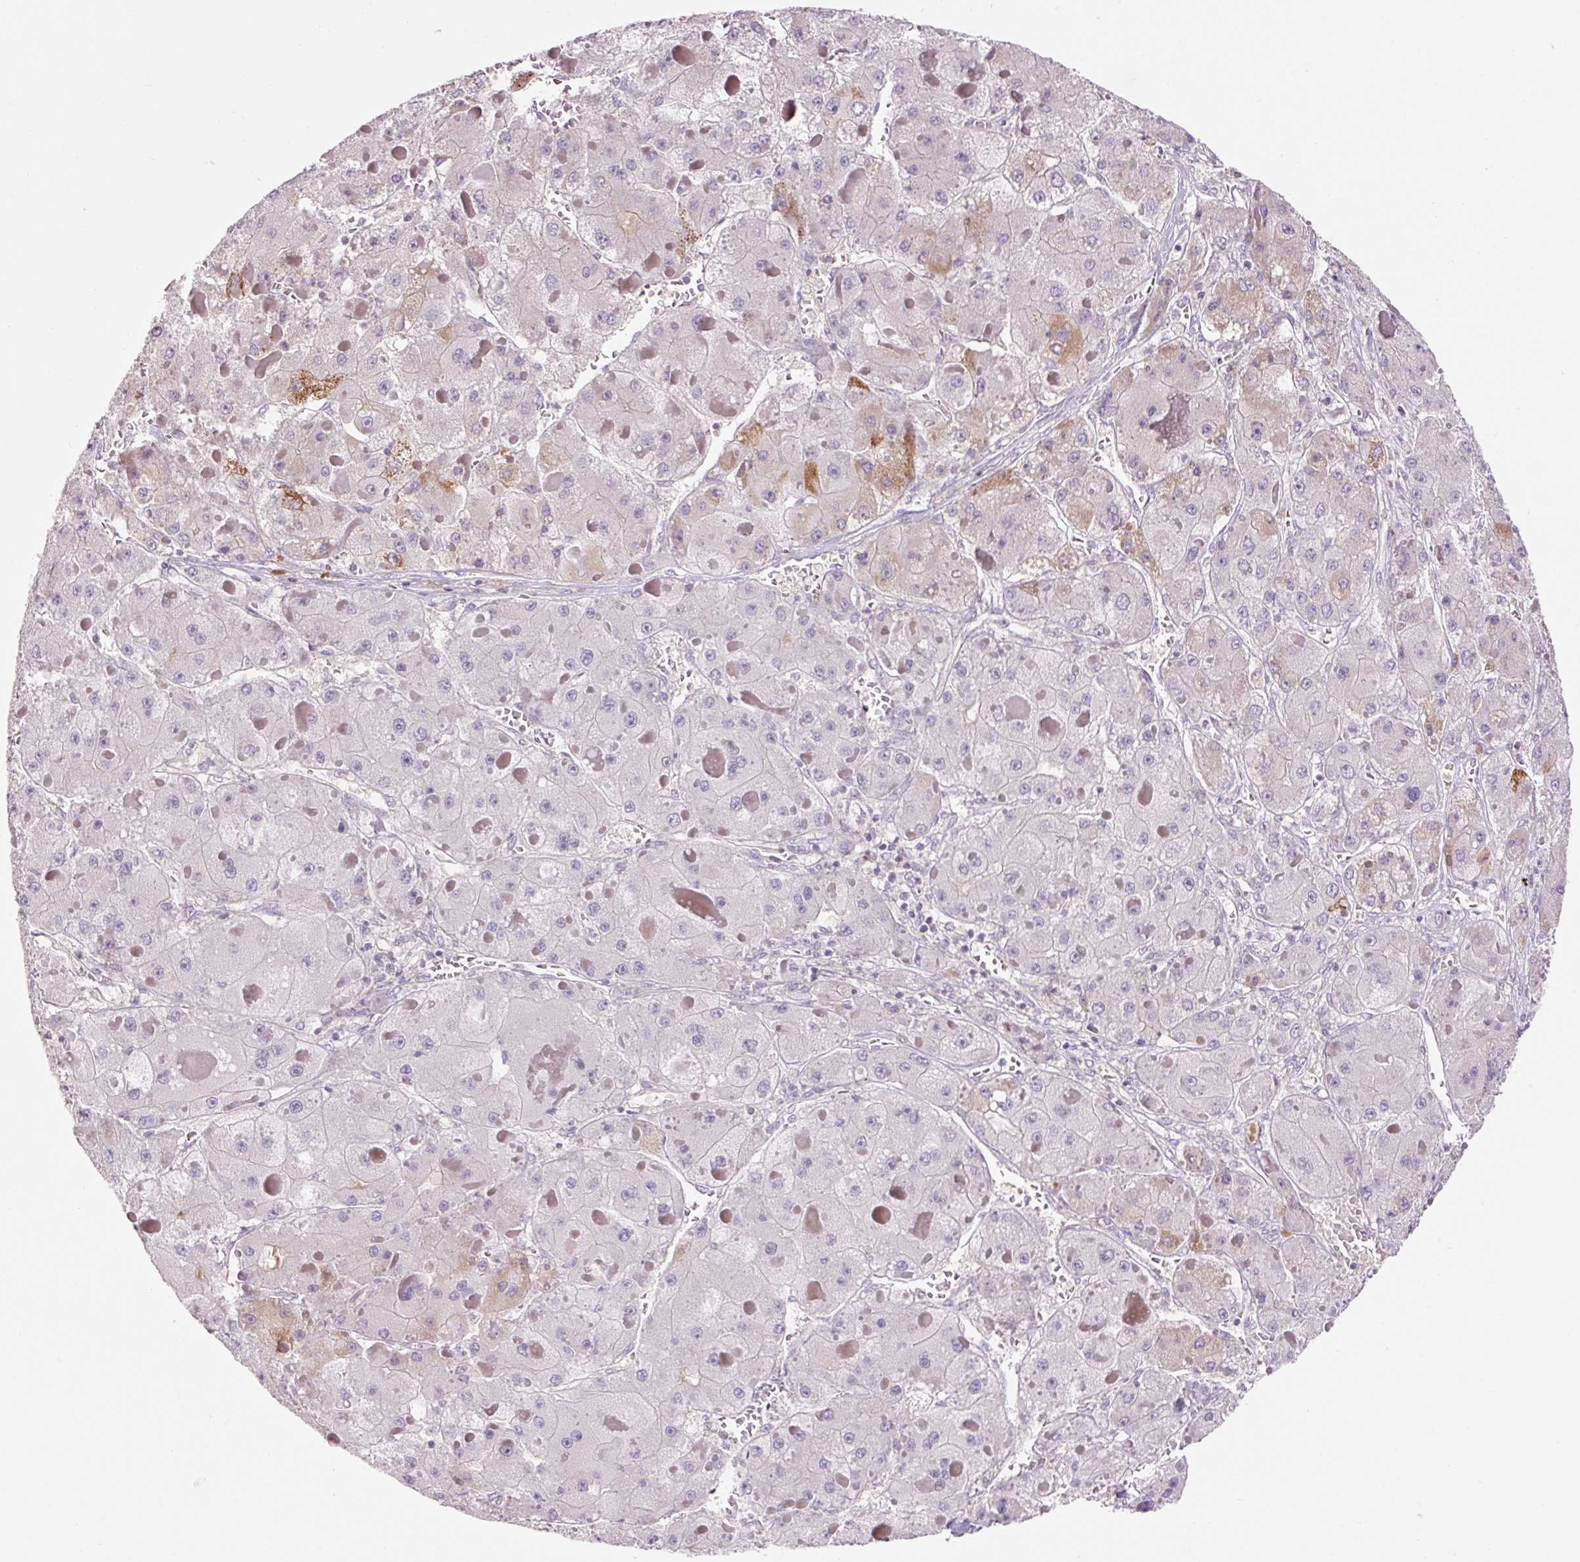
{"staining": {"intensity": "moderate", "quantity": "<25%", "location": "cytoplasmic/membranous"}, "tissue": "liver cancer", "cell_type": "Tumor cells", "image_type": "cancer", "snomed": [{"axis": "morphology", "description": "Carcinoma, Hepatocellular, NOS"}, {"axis": "topography", "description": "Liver"}], "caption": "An immunohistochemistry (IHC) micrograph of tumor tissue is shown. Protein staining in brown shows moderate cytoplasmic/membranous positivity in liver cancer within tumor cells.", "gene": "ZNF552", "patient": {"sex": "female", "age": 73}}